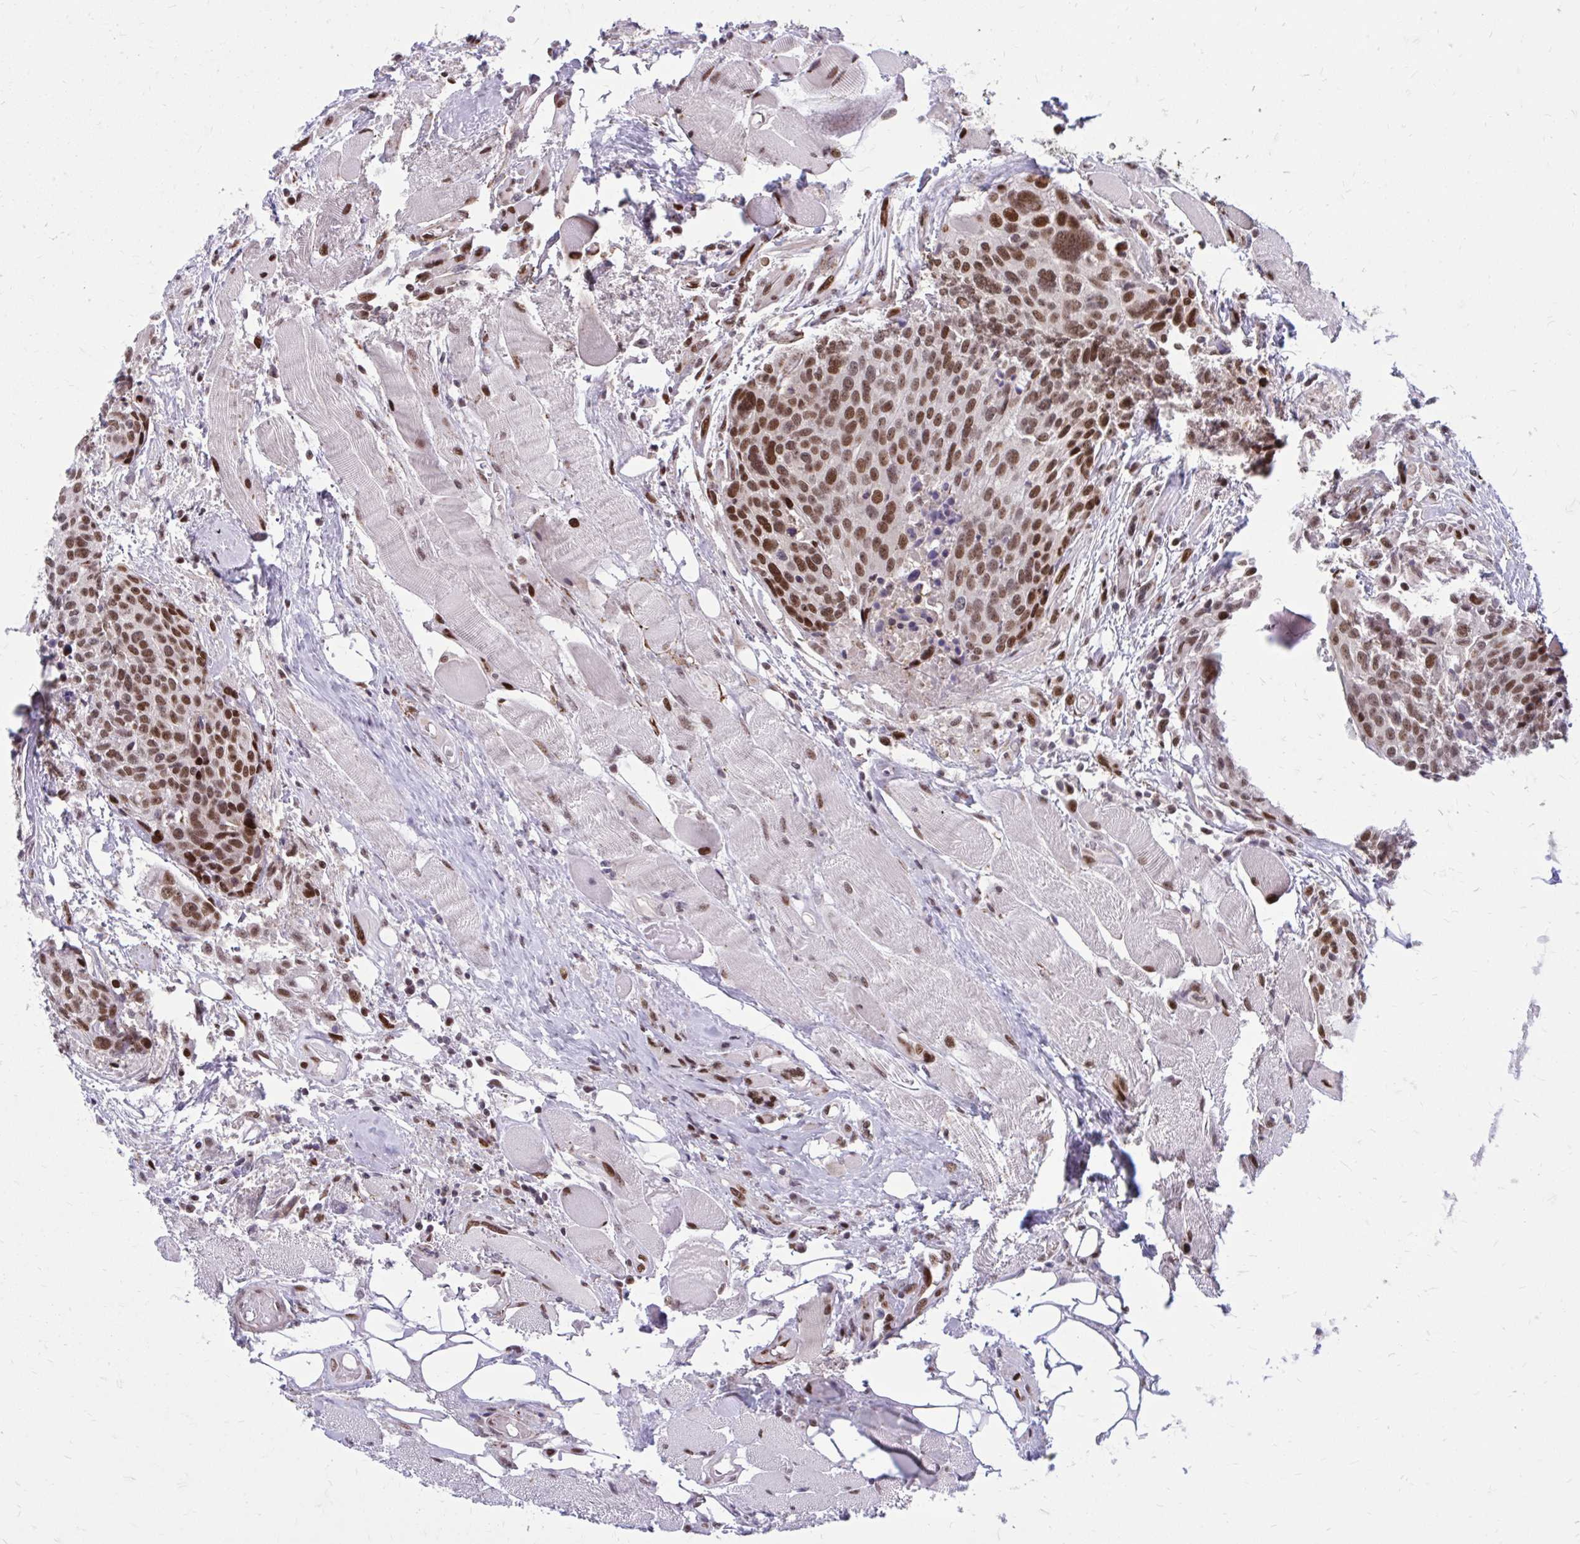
{"staining": {"intensity": "moderate", "quantity": ">75%", "location": "nuclear"}, "tissue": "head and neck cancer", "cell_type": "Tumor cells", "image_type": "cancer", "snomed": [{"axis": "morphology", "description": "Squamous cell carcinoma, NOS"}, {"axis": "topography", "description": "Oral tissue"}, {"axis": "topography", "description": "Head-Neck"}], "caption": "The photomicrograph shows a brown stain indicating the presence of a protein in the nuclear of tumor cells in head and neck squamous cell carcinoma.", "gene": "PSME4", "patient": {"sex": "male", "age": 64}}